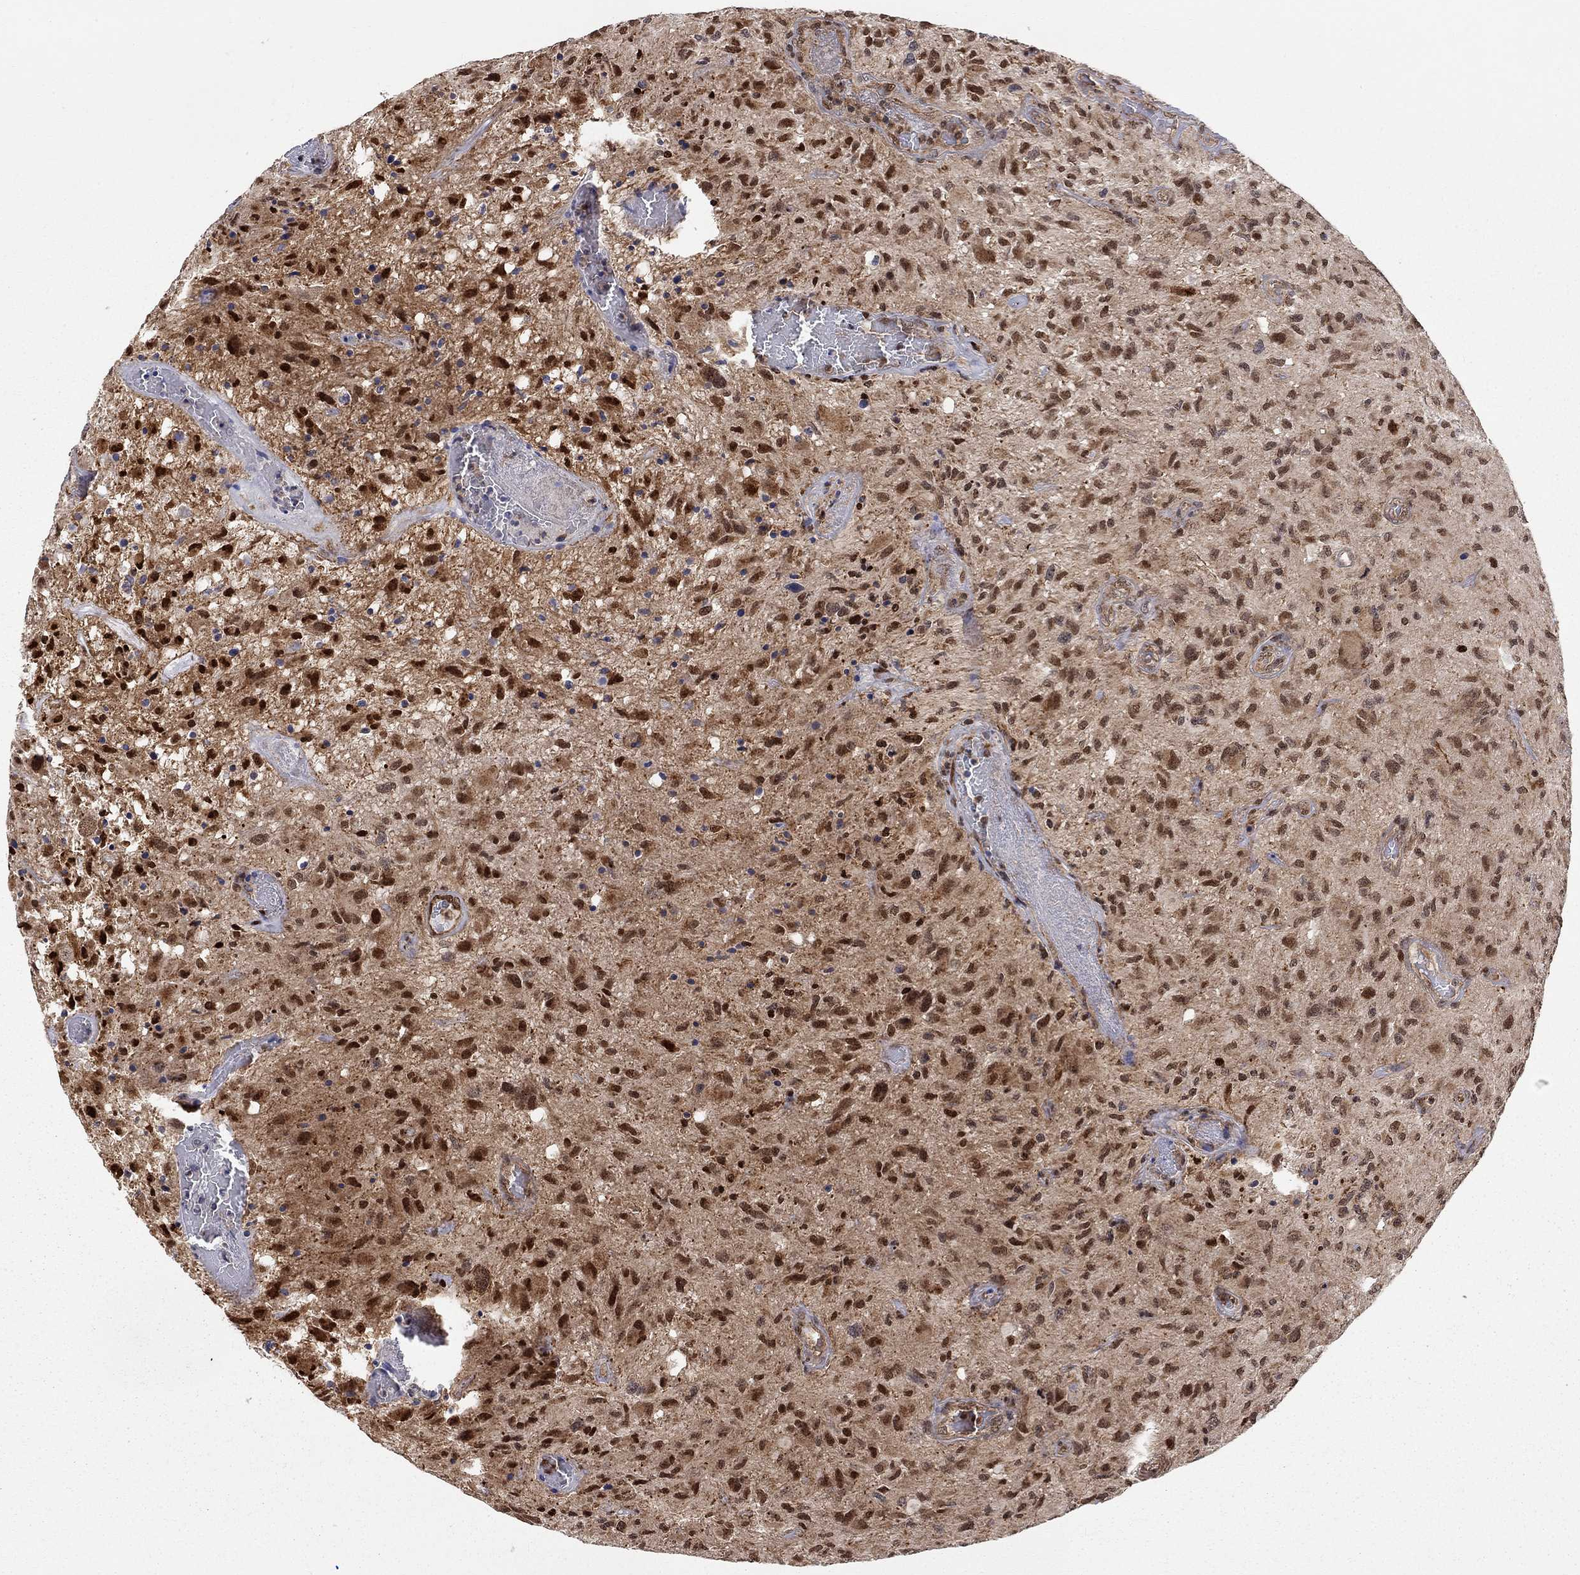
{"staining": {"intensity": "strong", "quantity": "25%-75%", "location": "nuclear"}, "tissue": "glioma", "cell_type": "Tumor cells", "image_type": "cancer", "snomed": [{"axis": "morphology", "description": "Glioma, malignant, NOS"}, {"axis": "morphology", "description": "Glioma, malignant, High grade"}, {"axis": "topography", "description": "Brain"}], "caption": "The immunohistochemical stain shows strong nuclear staining in tumor cells of glioma tissue.", "gene": "ELOB", "patient": {"sex": "female", "age": 71}}